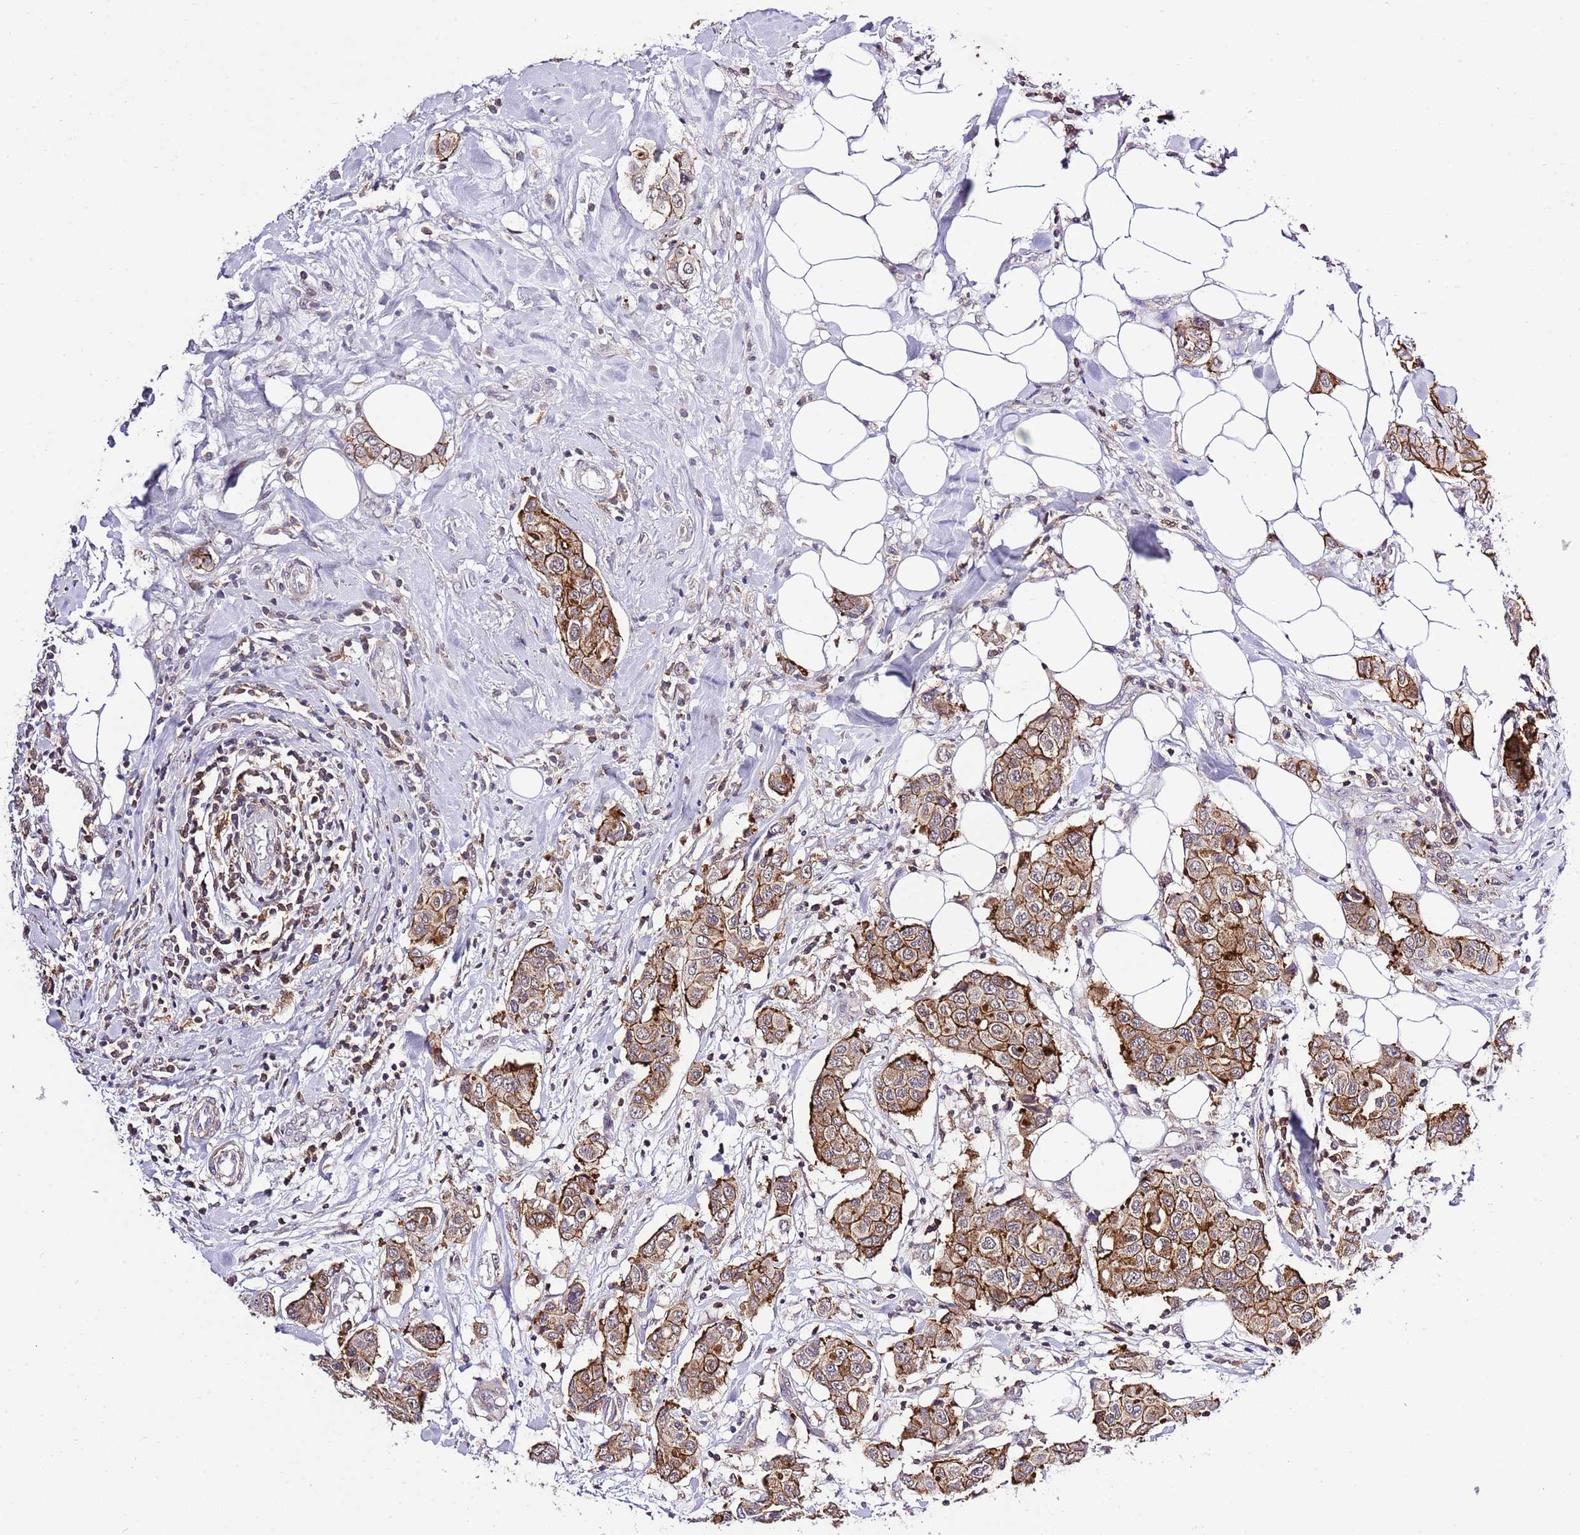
{"staining": {"intensity": "moderate", "quantity": ">75%", "location": "cytoplasmic/membranous"}, "tissue": "breast cancer", "cell_type": "Tumor cells", "image_type": "cancer", "snomed": [{"axis": "morphology", "description": "Lobular carcinoma"}, {"axis": "topography", "description": "Breast"}], "caption": "The histopathology image reveals a brown stain indicating the presence of a protein in the cytoplasmic/membranous of tumor cells in breast cancer.", "gene": "EFHD1", "patient": {"sex": "female", "age": 51}}